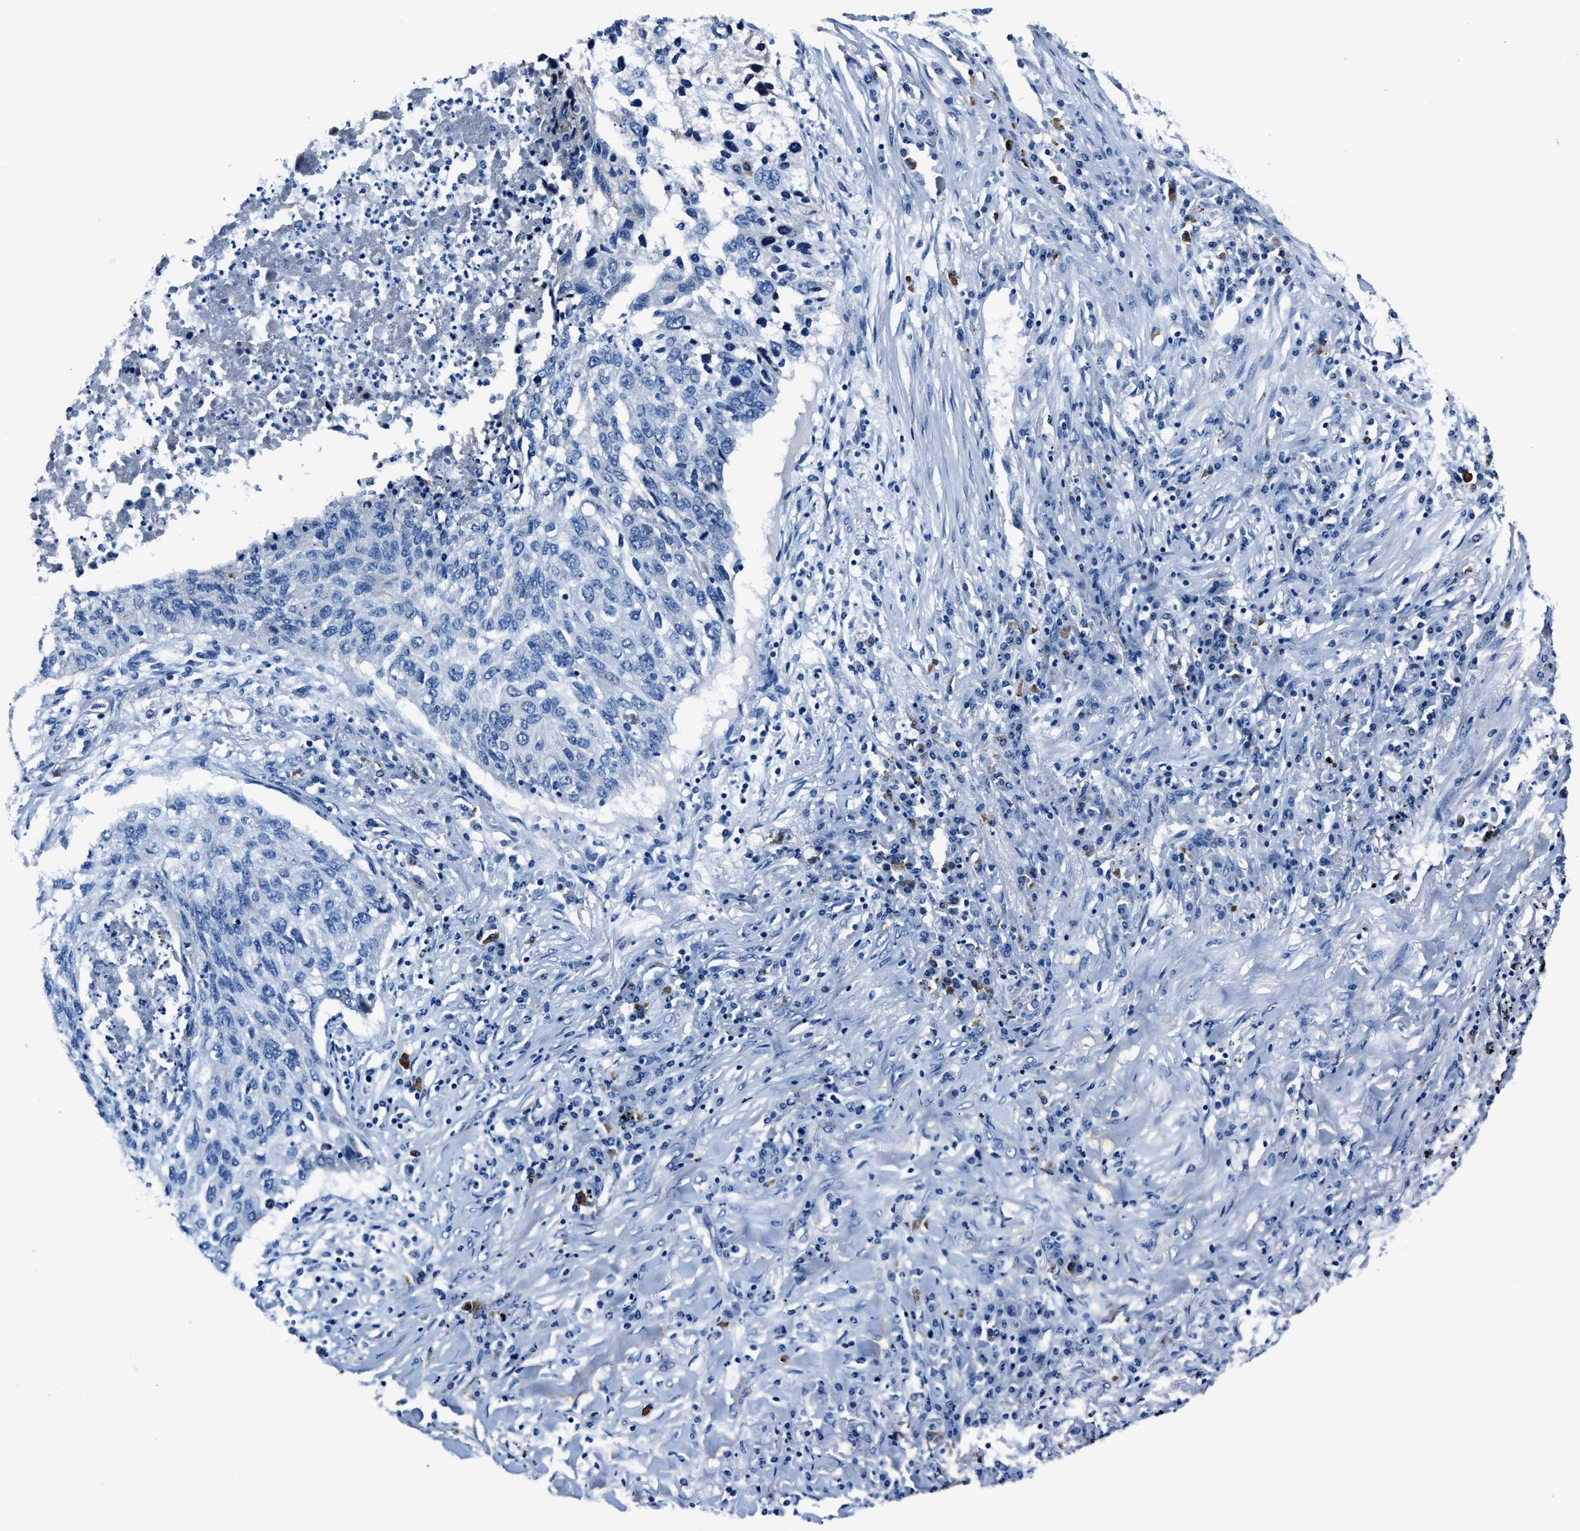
{"staining": {"intensity": "negative", "quantity": "none", "location": "none"}, "tissue": "lung cancer", "cell_type": "Tumor cells", "image_type": "cancer", "snomed": [{"axis": "morphology", "description": "Squamous cell carcinoma, NOS"}, {"axis": "topography", "description": "Lung"}], "caption": "Tumor cells show no significant protein staining in lung cancer.", "gene": "NACAD", "patient": {"sex": "female", "age": 63}}